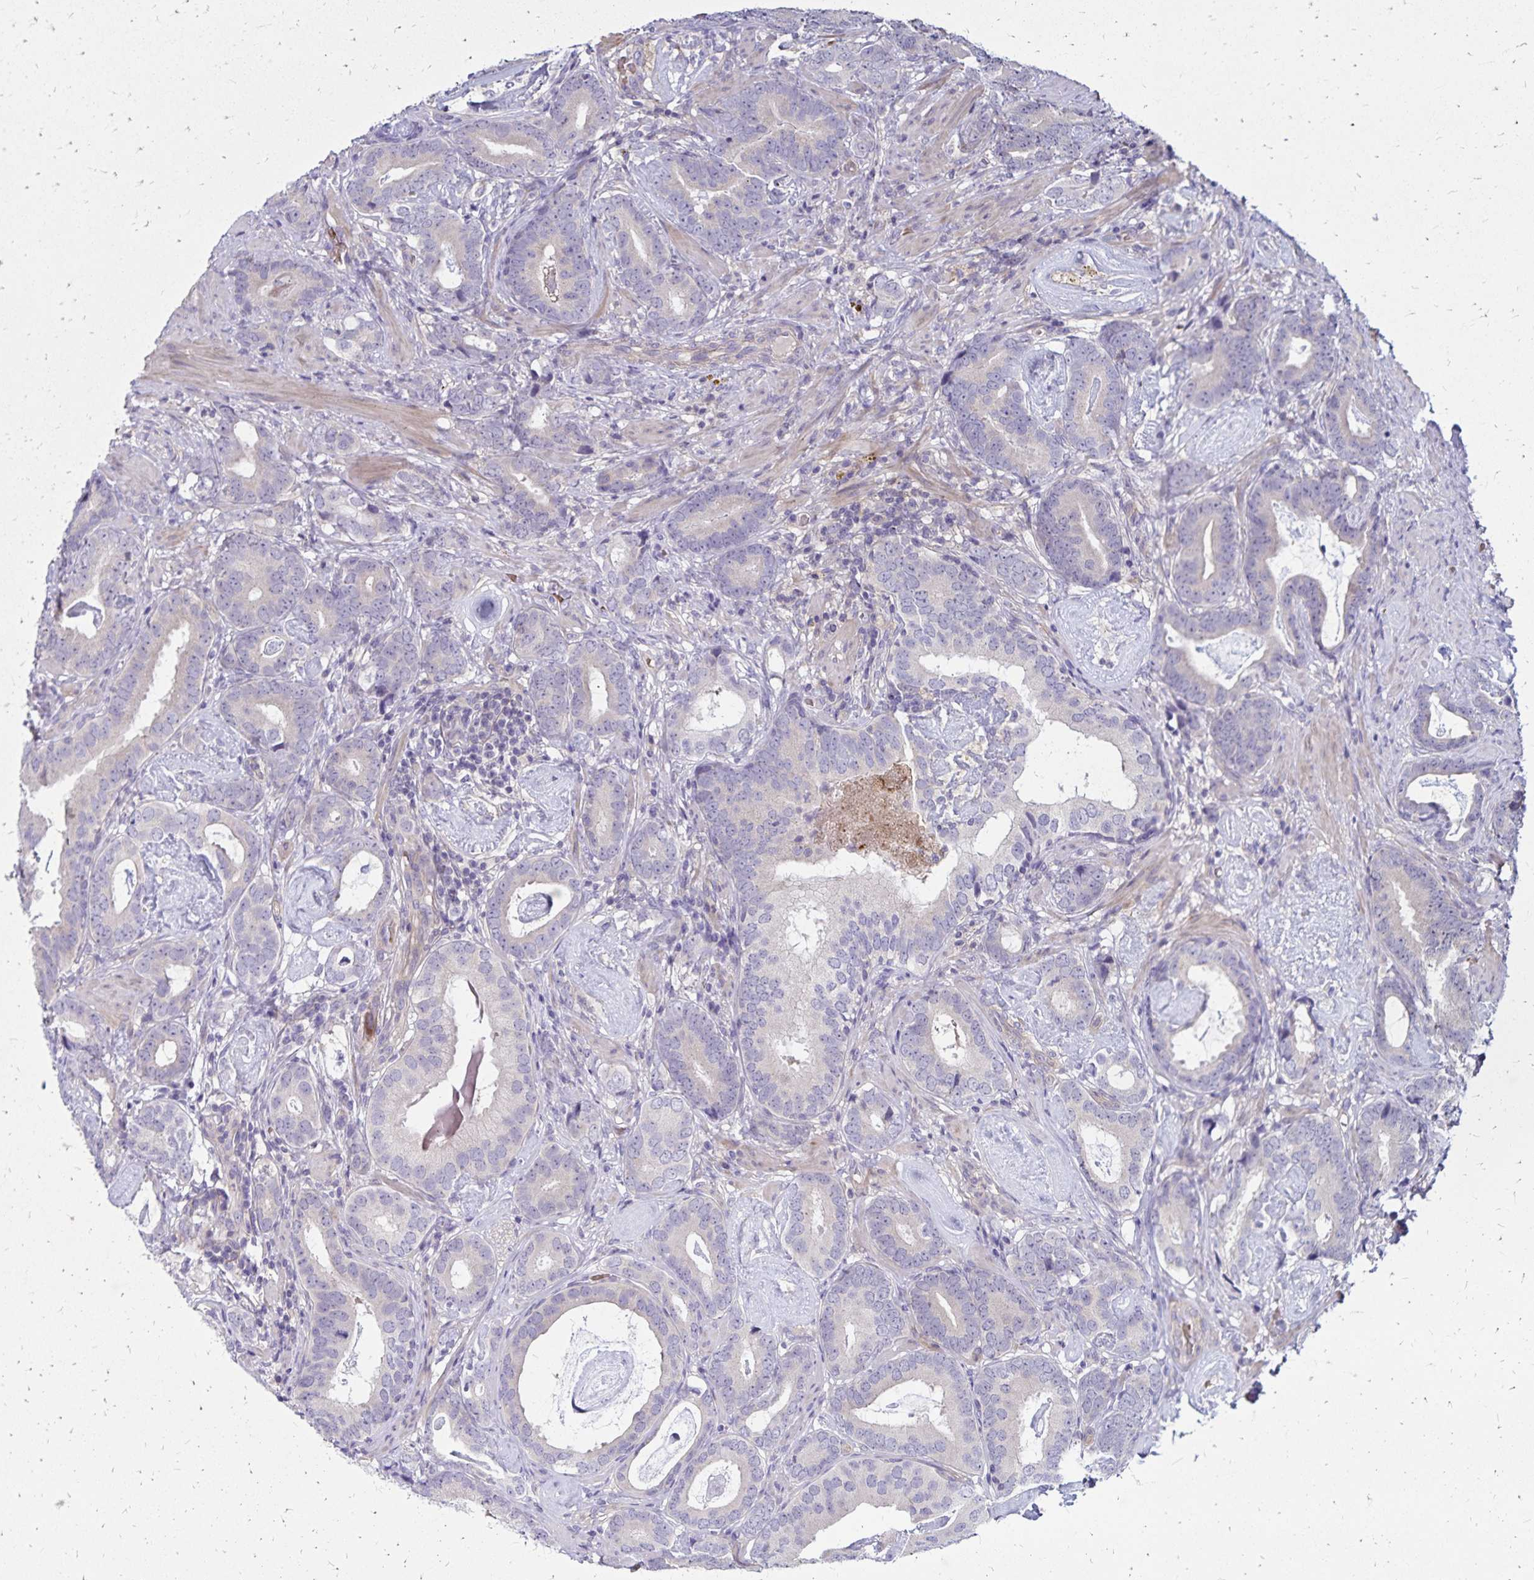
{"staining": {"intensity": "negative", "quantity": "none", "location": "none"}, "tissue": "prostate cancer", "cell_type": "Tumor cells", "image_type": "cancer", "snomed": [{"axis": "morphology", "description": "Adenocarcinoma, Low grade"}, {"axis": "topography", "description": "Prostate and seminal vesicle, NOS"}], "caption": "Histopathology image shows no protein staining in tumor cells of prostate cancer tissue.", "gene": "FSD1", "patient": {"sex": "male", "age": 71}}